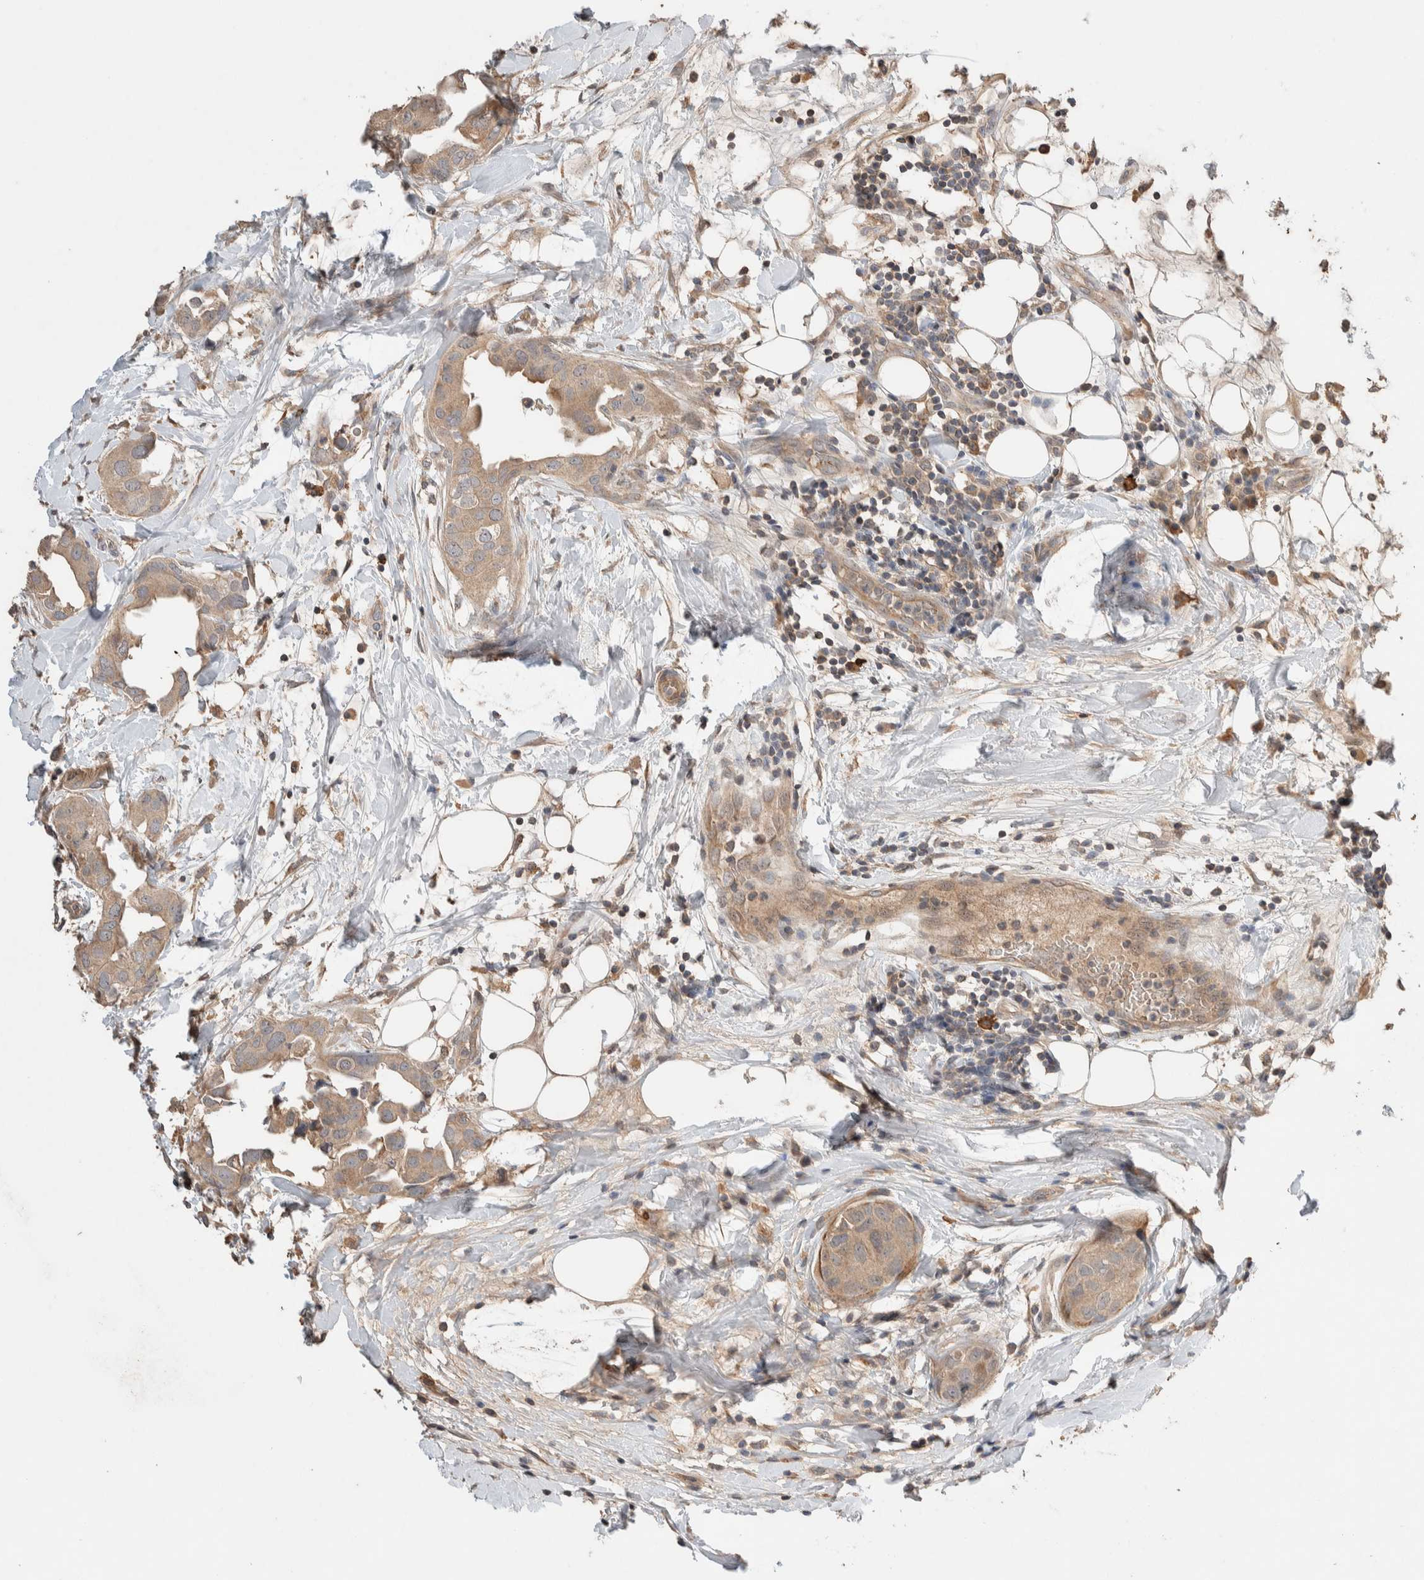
{"staining": {"intensity": "weak", "quantity": ">75%", "location": "cytoplasmic/membranous"}, "tissue": "breast cancer", "cell_type": "Tumor cells", "image_type": "cancer", "snomed": [{"axis": "morphology", "description": "Duct carcinoma"}, {"axis": "topography", "description": "Breast"}], "caption": "Immunohistochemical staining of human breast cancer shows low levels of weak cytoplasmic/membranous positivity in approximately >75% of tumor cells.", "gene": "WDR91", "patient": {"sex": "female", "age": 40}}